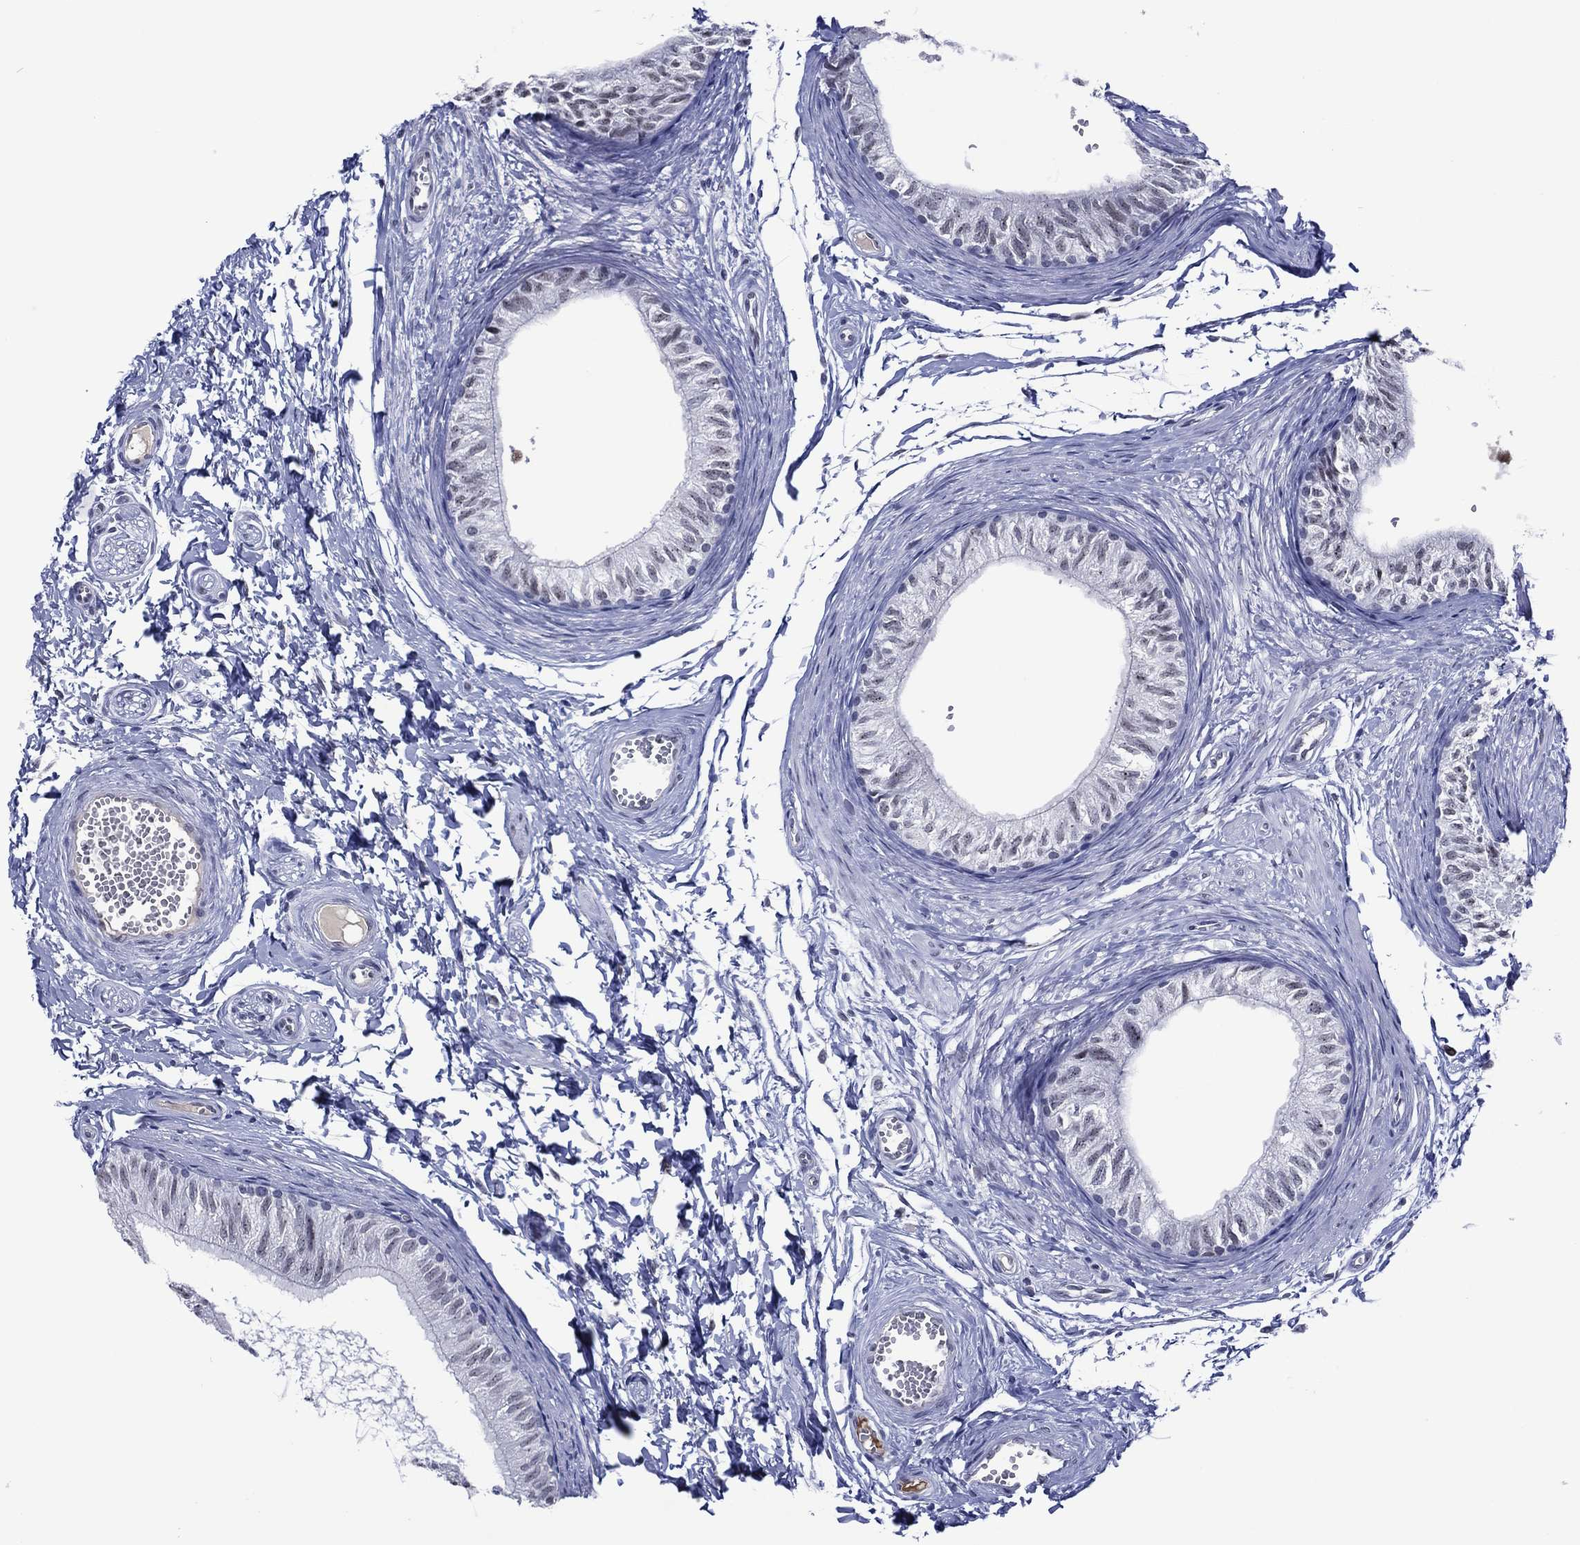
{"staining": {"intensity": "weak", "quantity": "25%-75%", "location": "nuclear"}, "tissue": "epididymis", "cell_type": "Glandular cells", "image_type": "normal", "snomed": [{"axis": "morphology", "description": "Normal tissue, NOS"}, {"axis": "topography", "description": "Epididymis"}], "caption": "Protein staining by IHC displays weak nuclear positivity in about 25%-75% of glandular cells in normal epididymis.", "gene": "GATA6", "patient": {"sex": "male", "age": 22}}